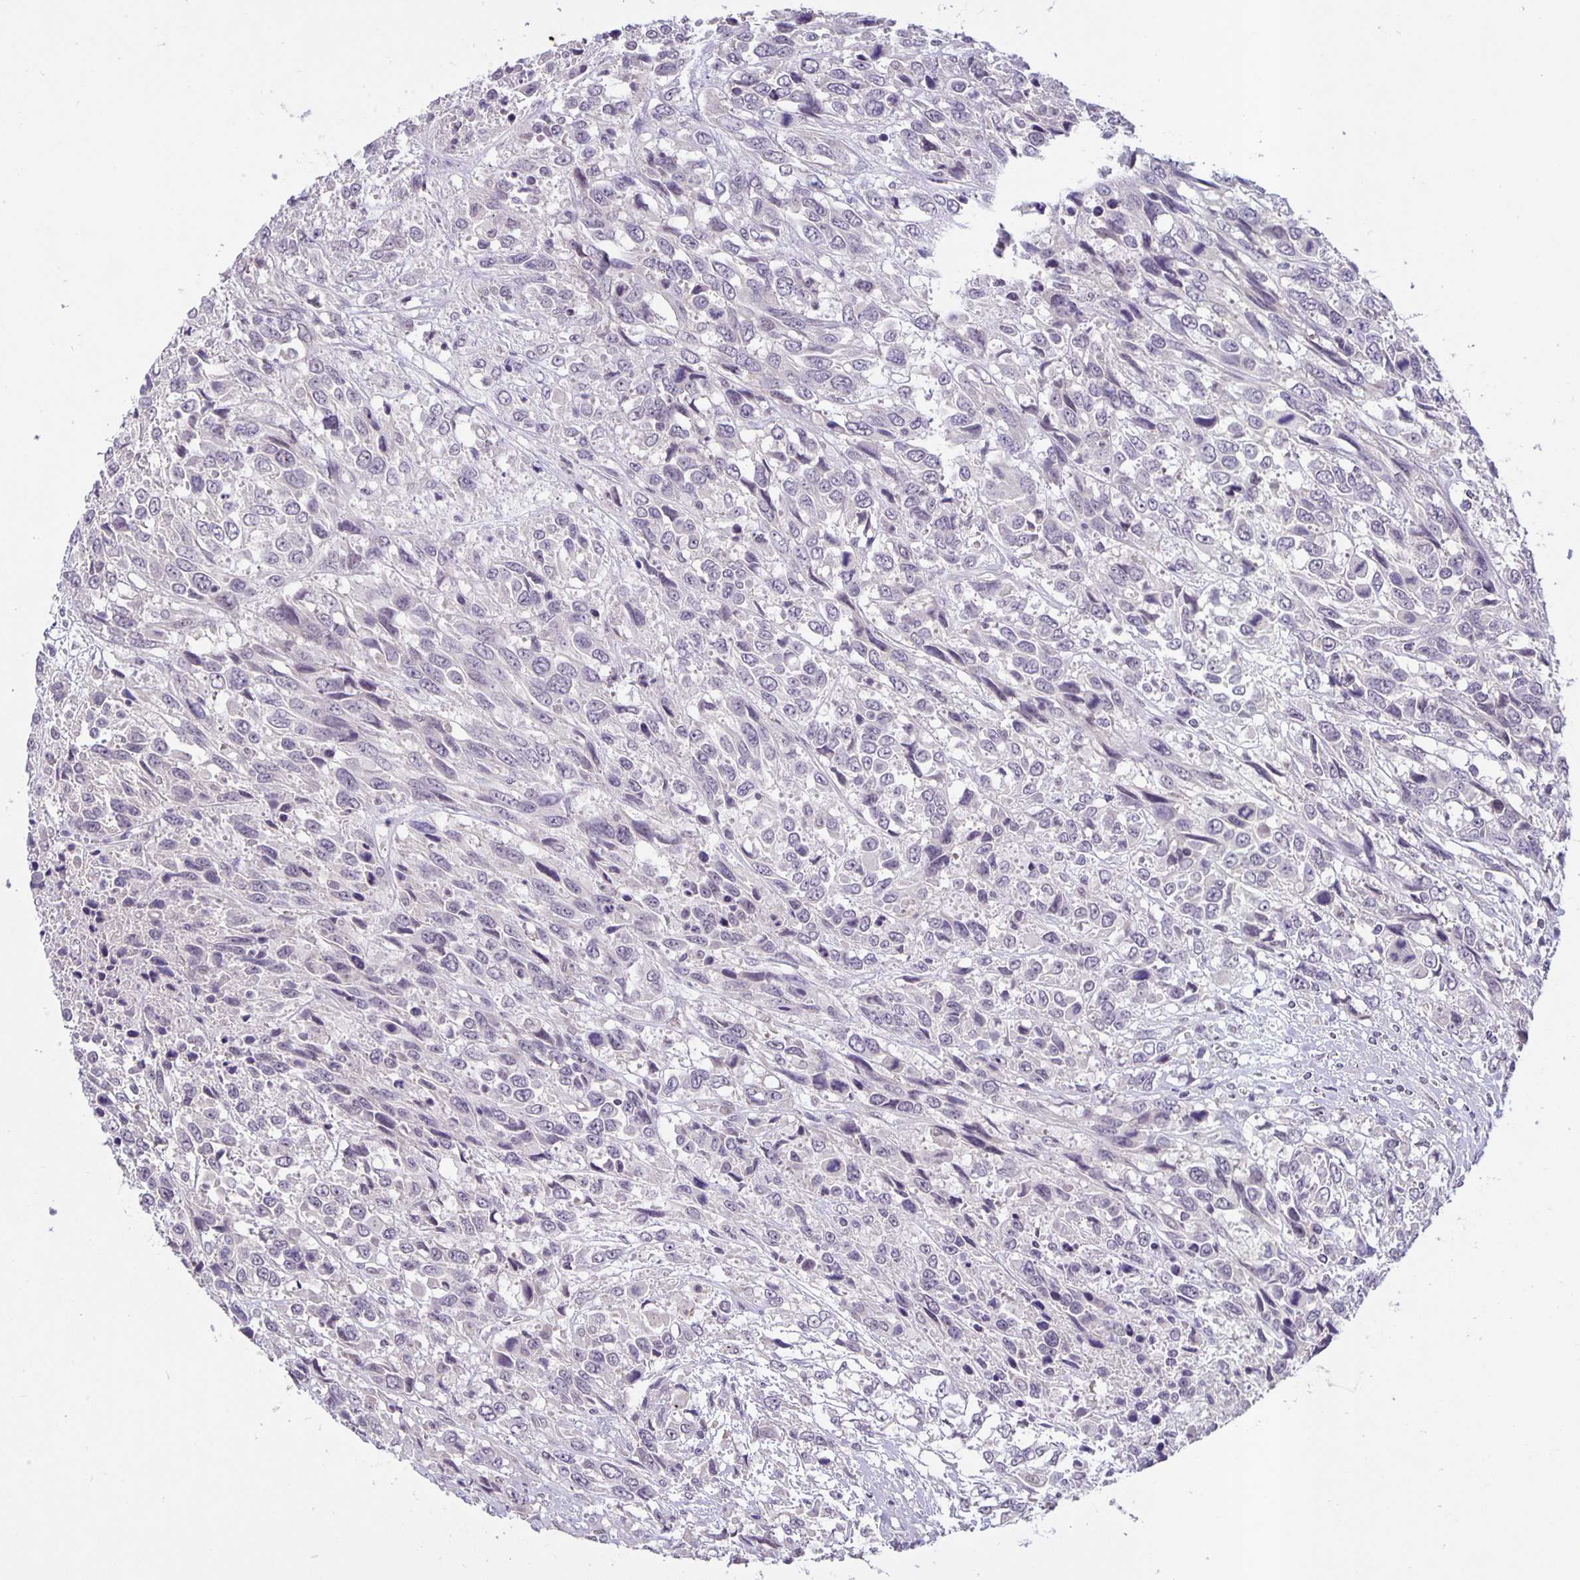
{"staining": {"intensity": "negative", "quantity": "none", "location": "none"}, "tissue": "urothelial cancer", "cell_type": "Tumor cells", "image_type": "cancer", "snomed": [{"axis": "morphology", "description": "Urothelial carcinoma, High grade"}, {"axis": "topography", "description": "Urinary bladder"}], "caption": "An immunohistochemistry photomicrograph of urothelial cancer is shown. There is no staining in tumor cells of urothelial cancer.", "gene": "ARVCF", "patient": {"sex": "female", "age": 70}}